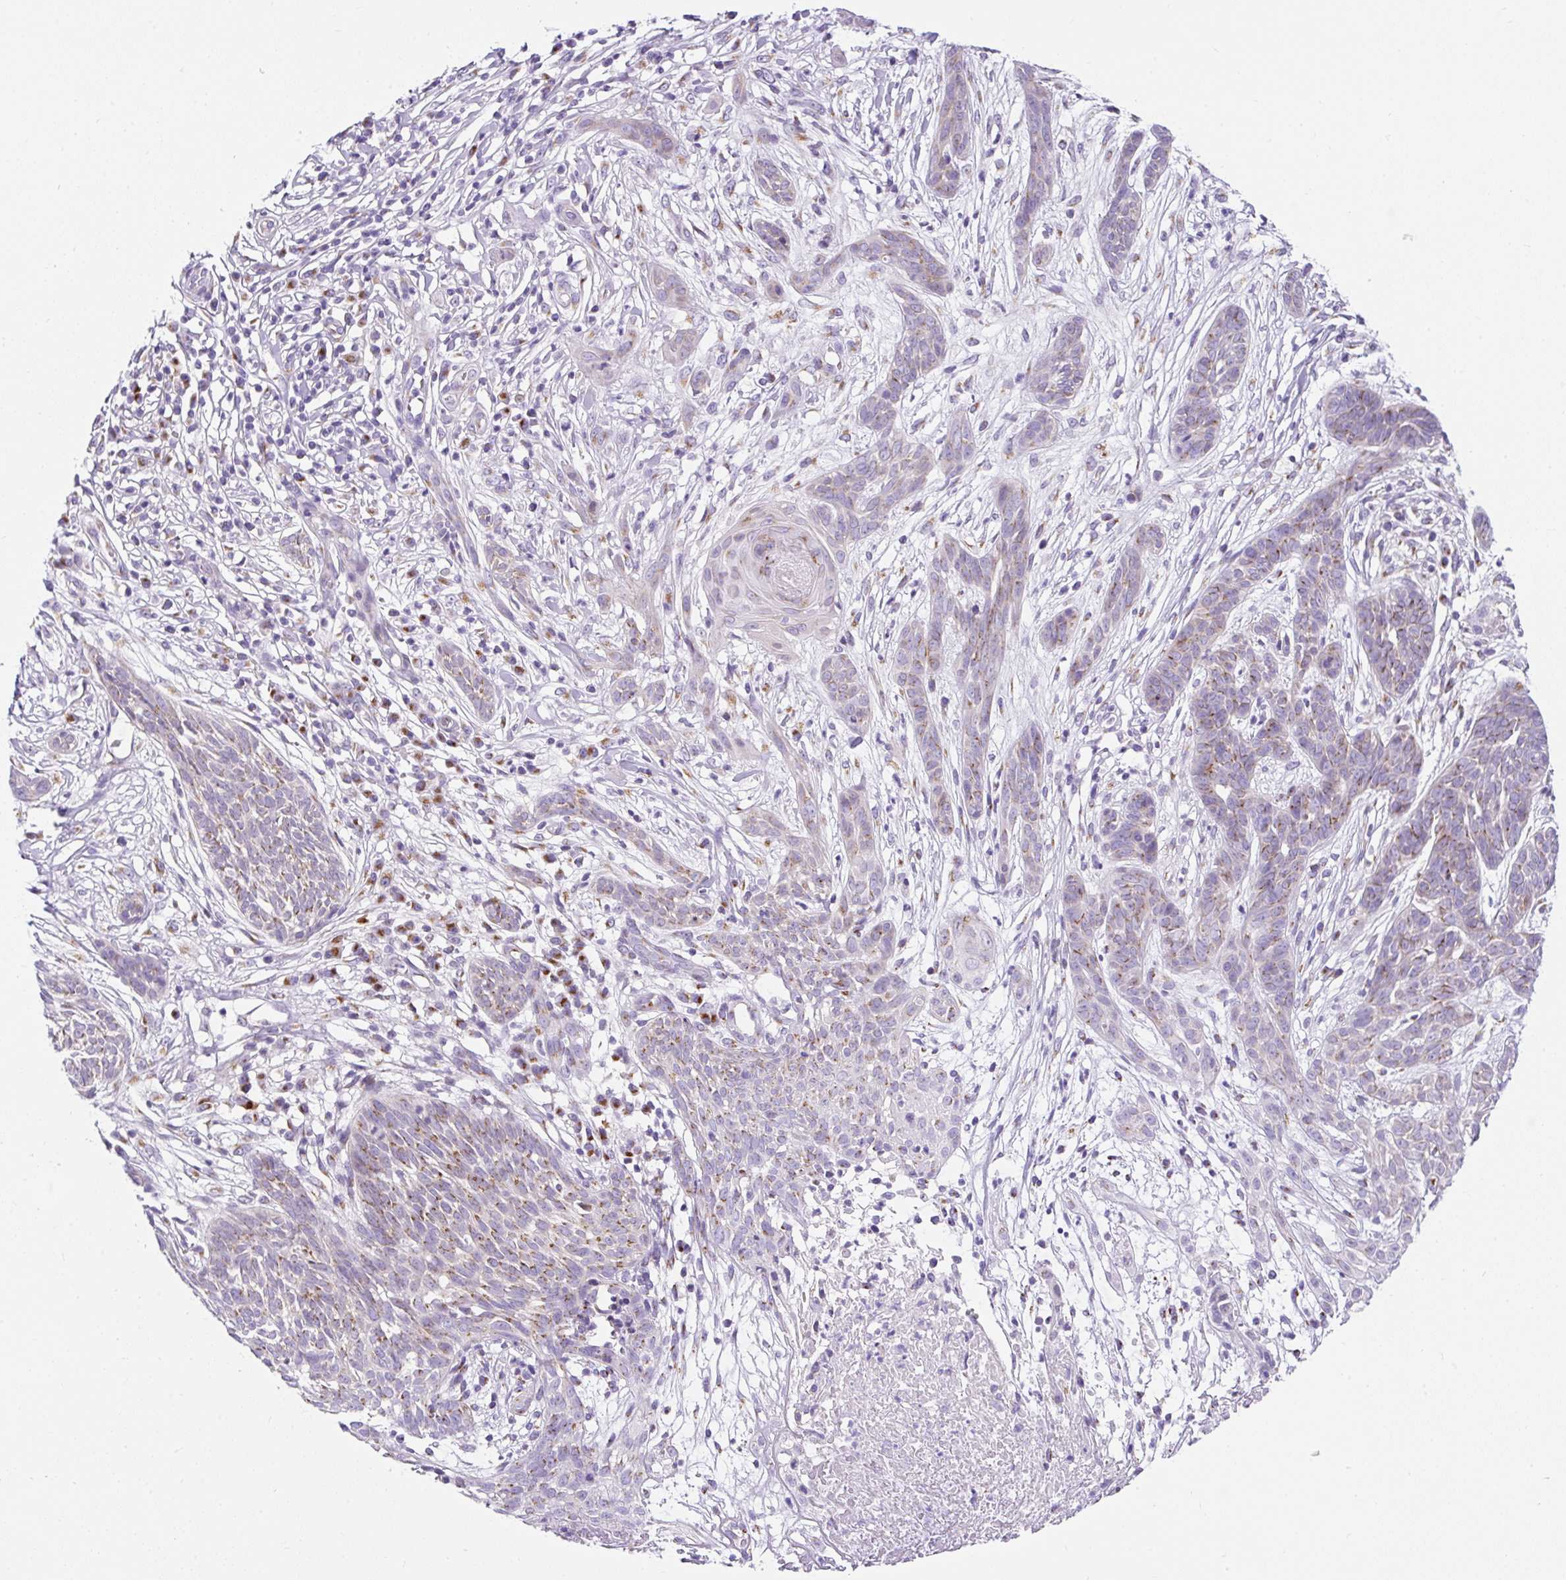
{"staining": {"intensity": "moderate", "quantity": "25%-75%", "location": "cytoplasmic/membranous"}, "tissue": "skin cancer", "cell_type": "Tumor cells", "image_type": "cancer", "snomed": [{"axis": "morphology", "description": "Basal cell carcinoma"}, {"axis": "topography", "description": "Skin"}, {"axis": "topography", "description": "Skin, foot"}], "caption": "The image exhibits a brown stain indicating the presence of a protein in the cytoplasmic/membranous of tumor cells in basal cell carcinoma (skin).", "gene": "GOLGA8A", "patient": {"sex": "female", "age": 86}}